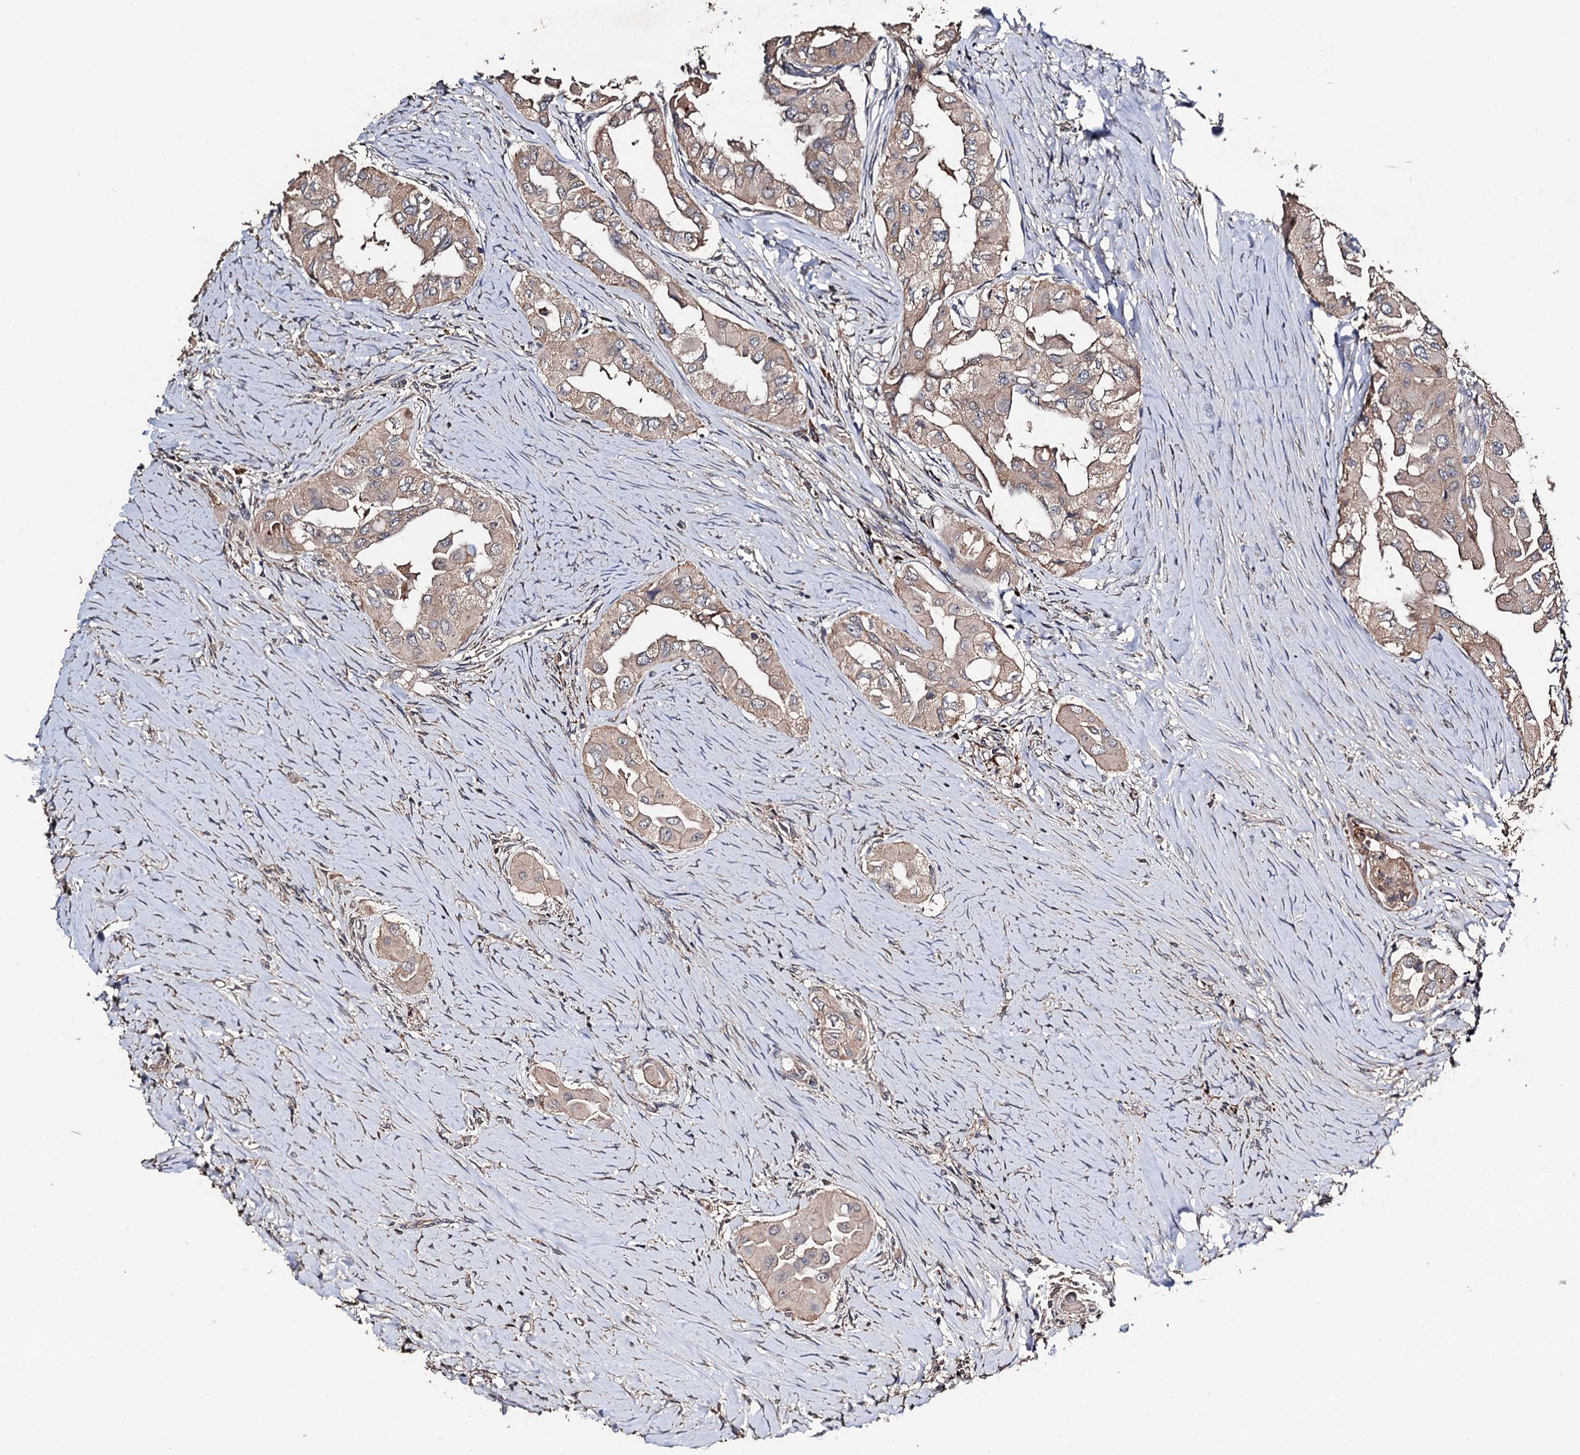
{"staining": {"intensity": "weak", "quantity": ">75%", "location": "cytoplasmic/membranous"}, "tissue": "thyroid cancer", "cell_type": "Tumor cells", "image_type": "cancer", "snomed": [{"axis": "morphology", "description": "Papillary adenocarcinoma, NOS"}, {"axis": "topography", "description": "Thyroid gland"}], "caption": "Immunohistochemistry (DAB (3,3'-diaminobenzidine)) staining of human papillary adenocarcinoma (thyroid) reveals weak cytoplasmic/membranous protein staining in approximately >75% of tumor cells. Immunohistochemistry (ihc) stains the protein of interest in brown and the nuclei are stained blue.", "gene": "PPTC7", "patient": {"sex": "female", "age": 59}}